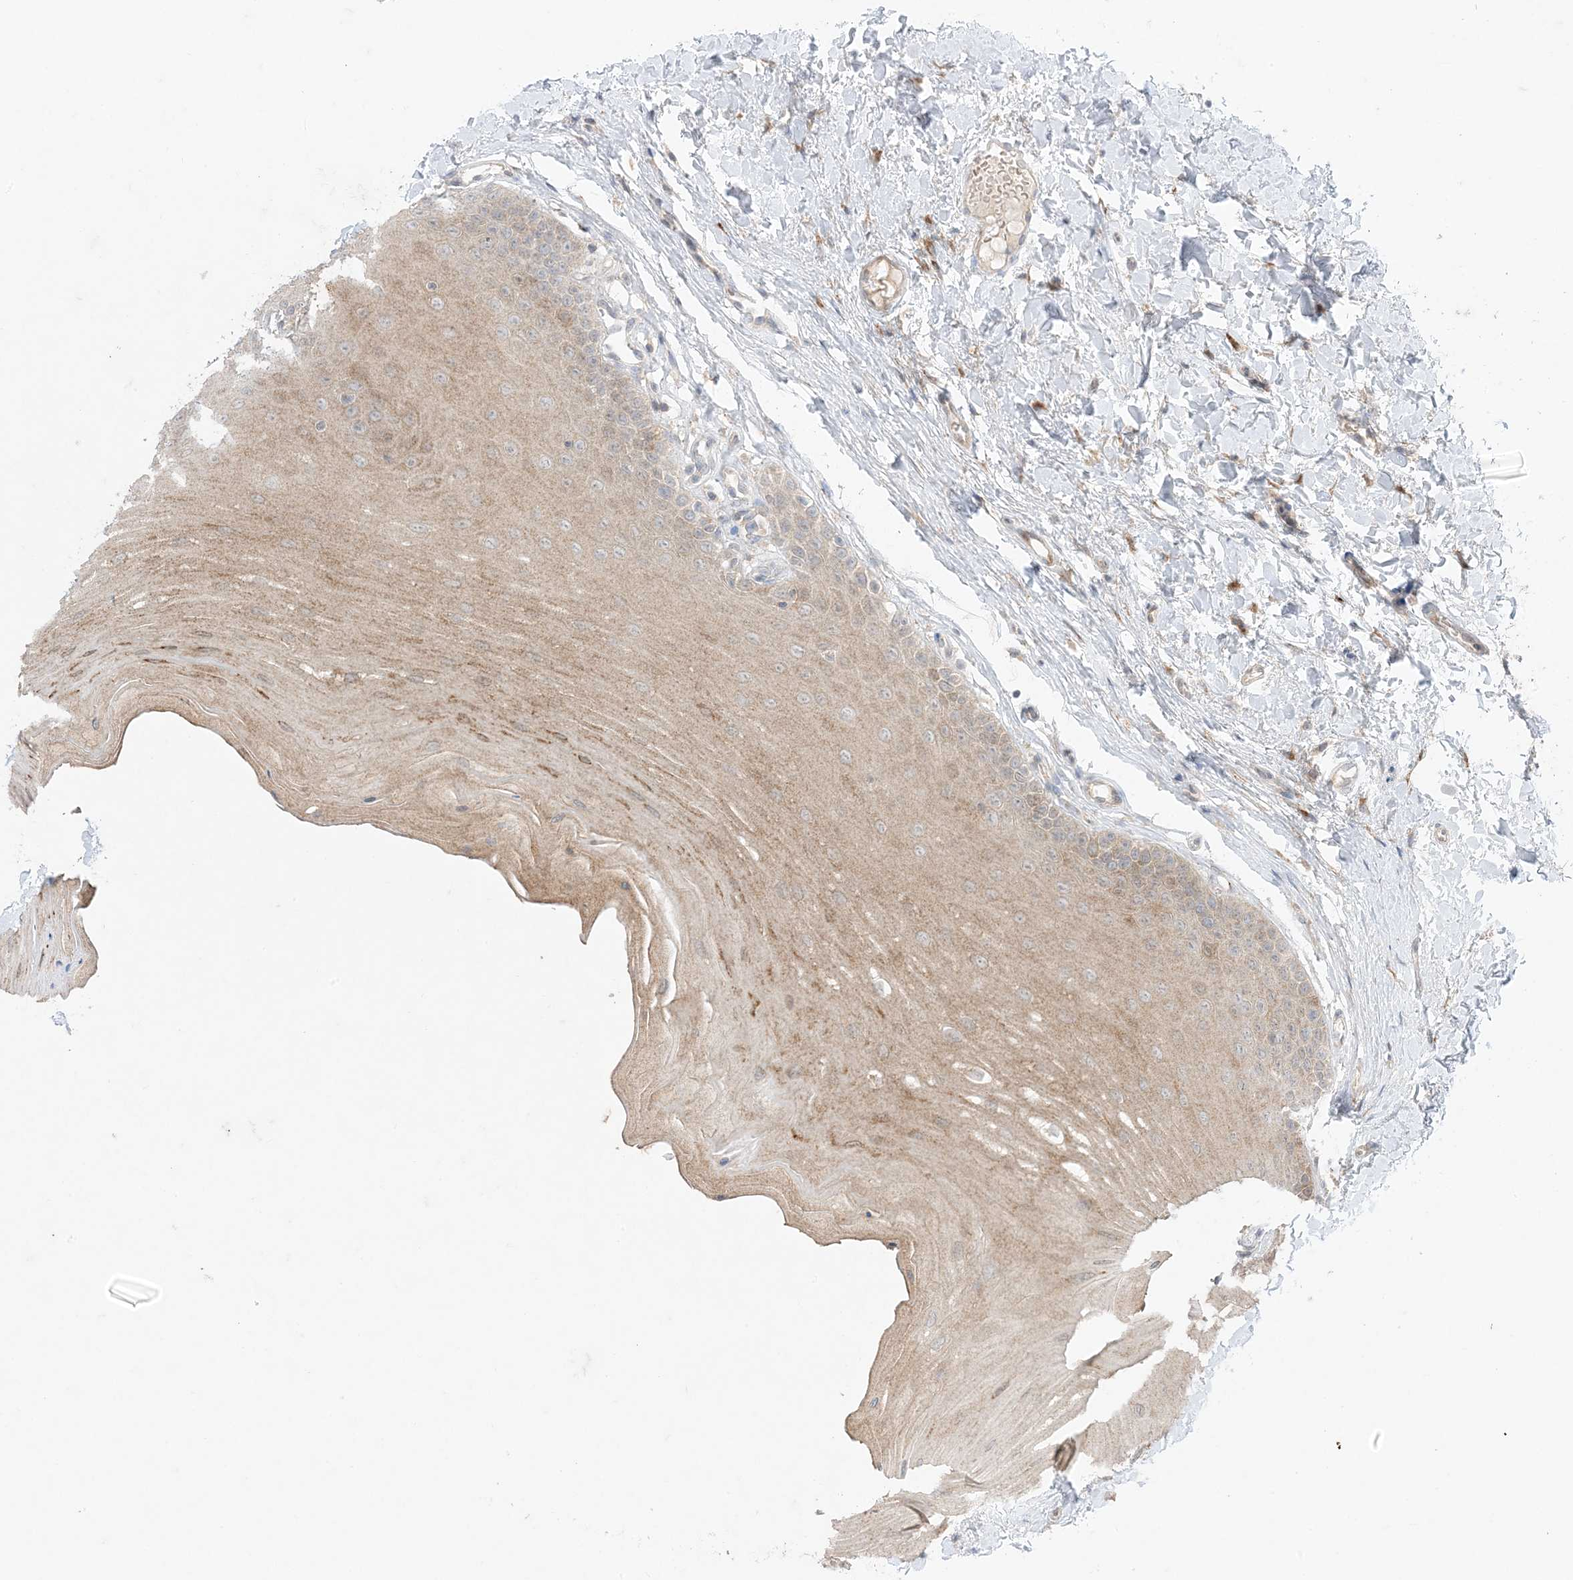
{"staining": {"intensity": "moderate", "quantity": "<25%", "location": "cytoplasmic/membranous"}, "tissue": "oral mucosa", "cell_type": "Squamous epithelial cells", "image_type": "normal", "snomed": [{"axis": "morphology", "description": "Normal tissue, NOS"}, {"axis": "topography", "description": "Oral tissue"}], "caption": "Immunohistochemistry (IHC) of unremarkable oral mucosa demonstrates low levels of moderate cytoplasmic/membranous positivity in about <25% of squamous epithelial cells.", "gene": "ODC1", "patient": {"sex": "female", "age": 39}}